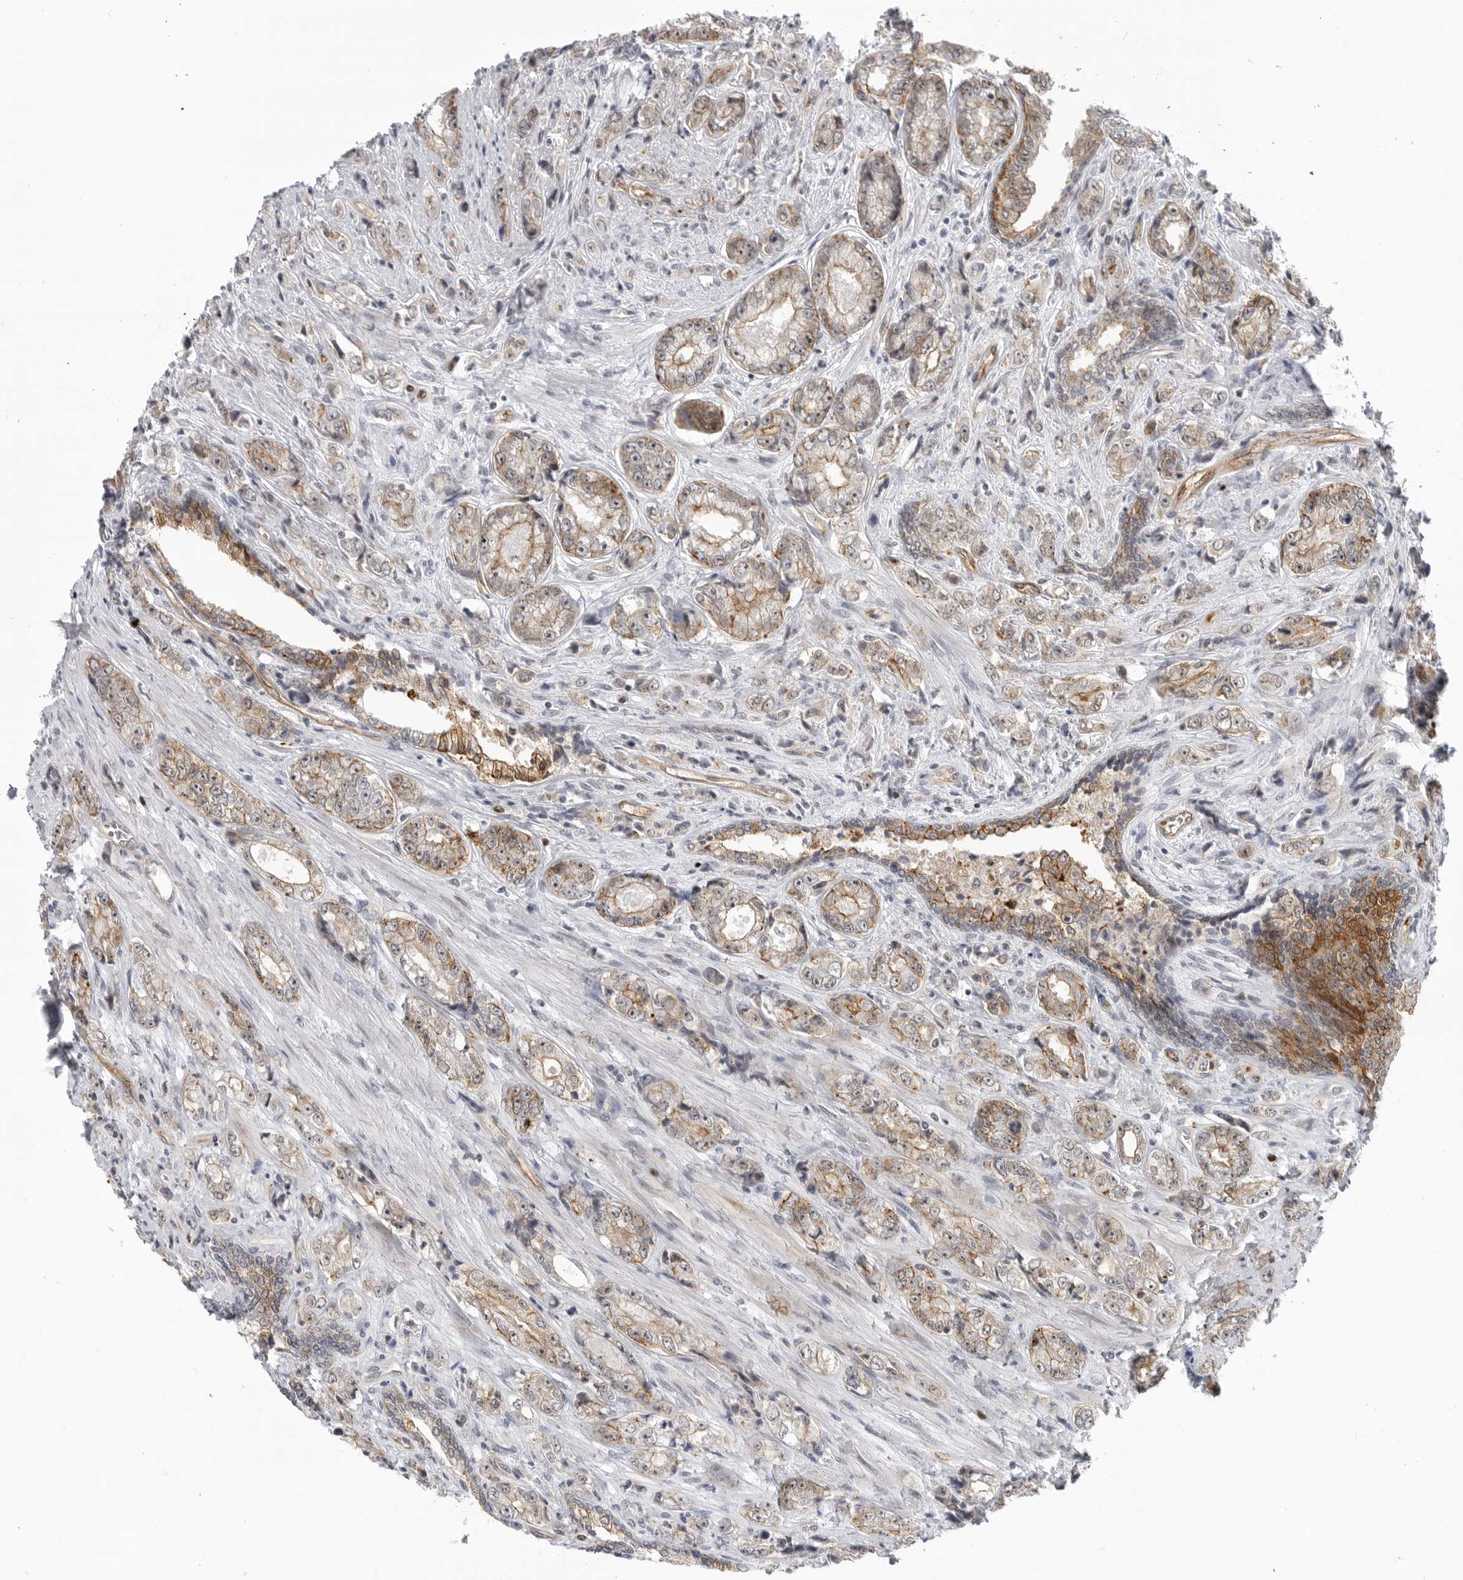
{"staining": {"intensity": "moderate", "quantity": "25%-75%", "location": "cytoplasmic/membranous"}, "tissue": "prostate cancer", "cell_type": "Tumor cells", "image_type": "cancer", "snomed": [{"axis": "morphology", "description": "Adenocarcinoma, High grade"}, {"axis": "topography", "description": "Prostate"}], "caption": "Immunohistochemistry image of prostate cancer stained for a protein (brown), which shows medium levels of moderate cytoplasmic/membranous positivity in approximately 25%-75% of tumor cells.", "gene": "CEP295NL", "patient": {"sex": "male", "age": 61}}